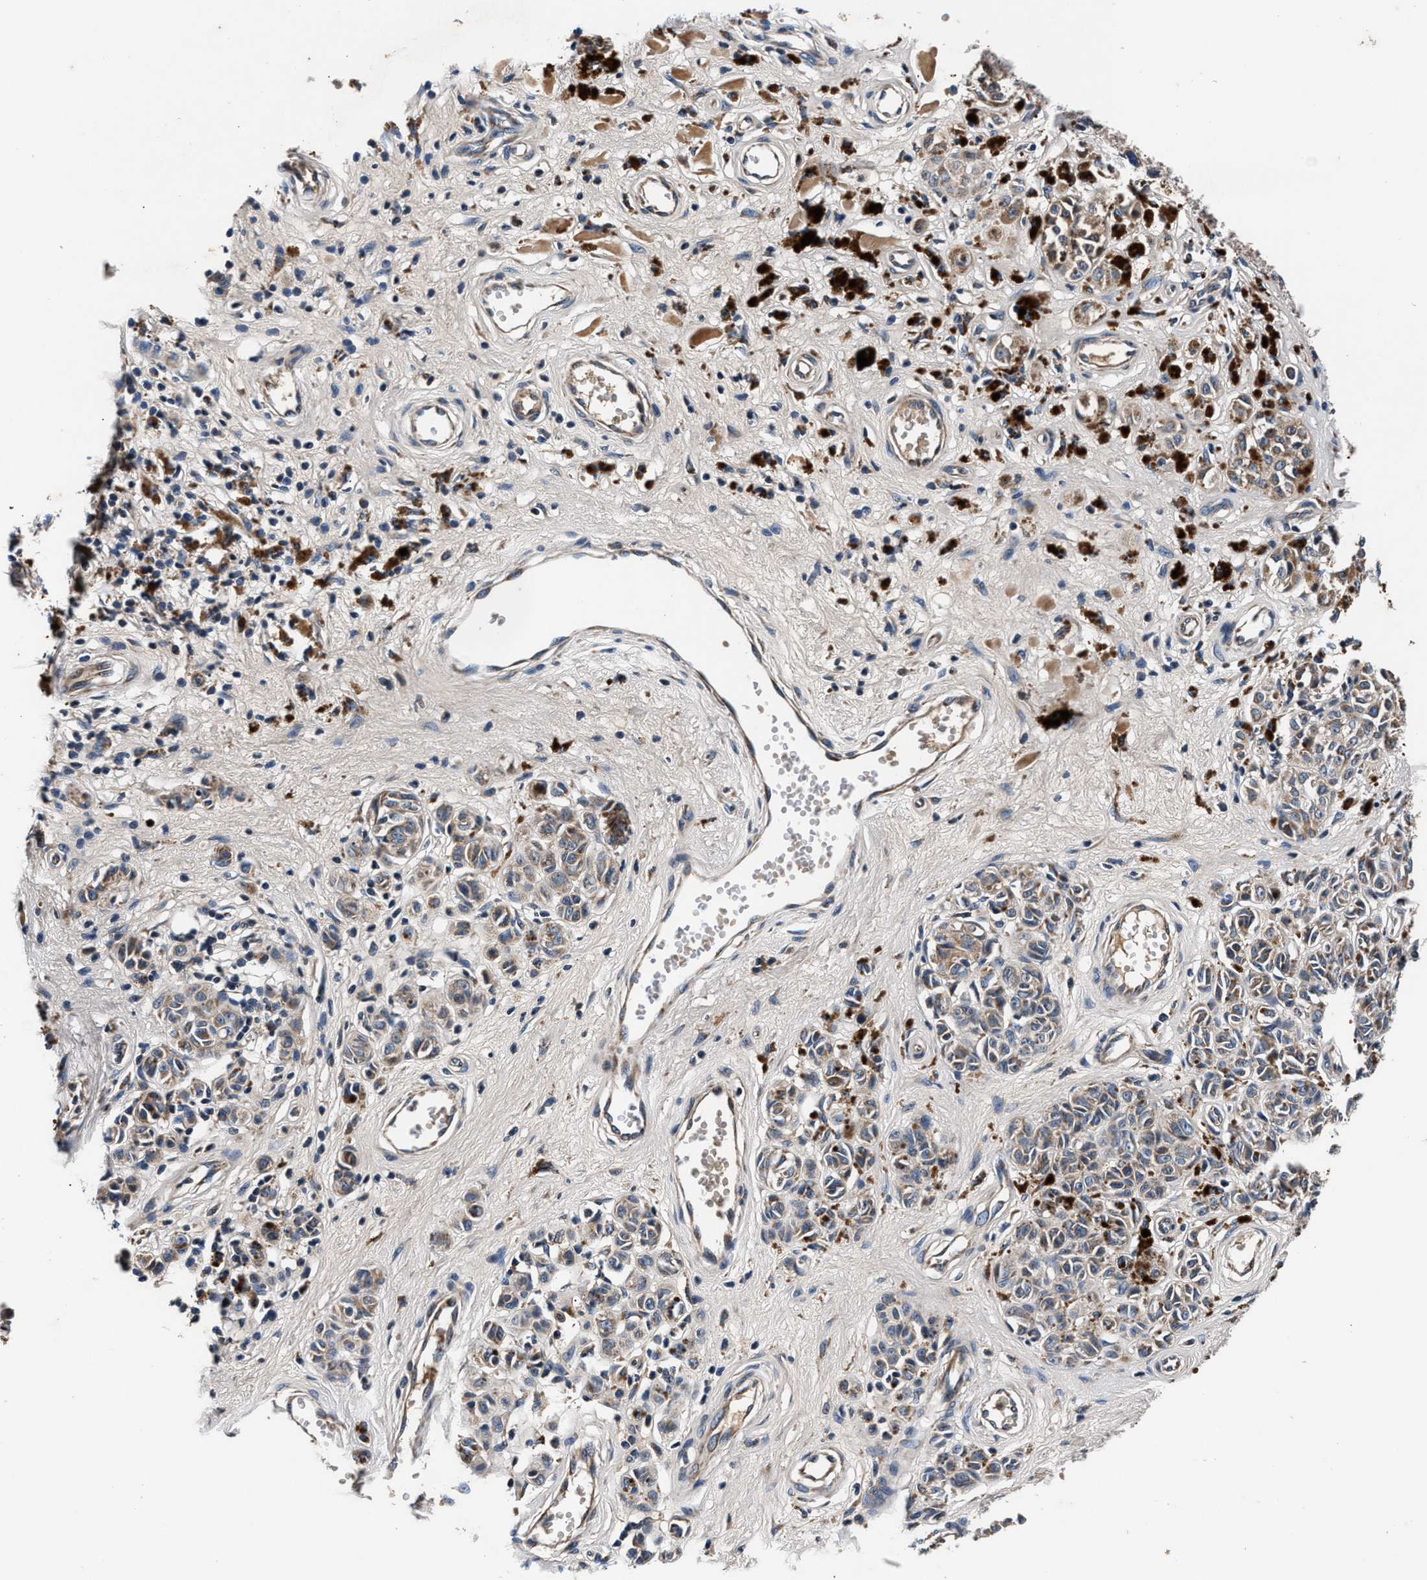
{"staining": {"intensity": "moderate", "quantity": "25%-75%", "location": "cytoplasmic/membranous"}, "tissue": "melanoma", "cell_type": "Tumor cells", "image_type": "cancer", "snomed": [{"axis": "morphology", "description": "Malignant melanoma, NOS"}, {"axis": "topography", "description": "Skin"}], "caption": "Moderate cytoplasmic/membranous protein staining is appreciated in approximately 25%-75% of tumor cells in malignant melanoma.", "gene": "IMMT", "patient": {"sex": "female", "age": 64}}